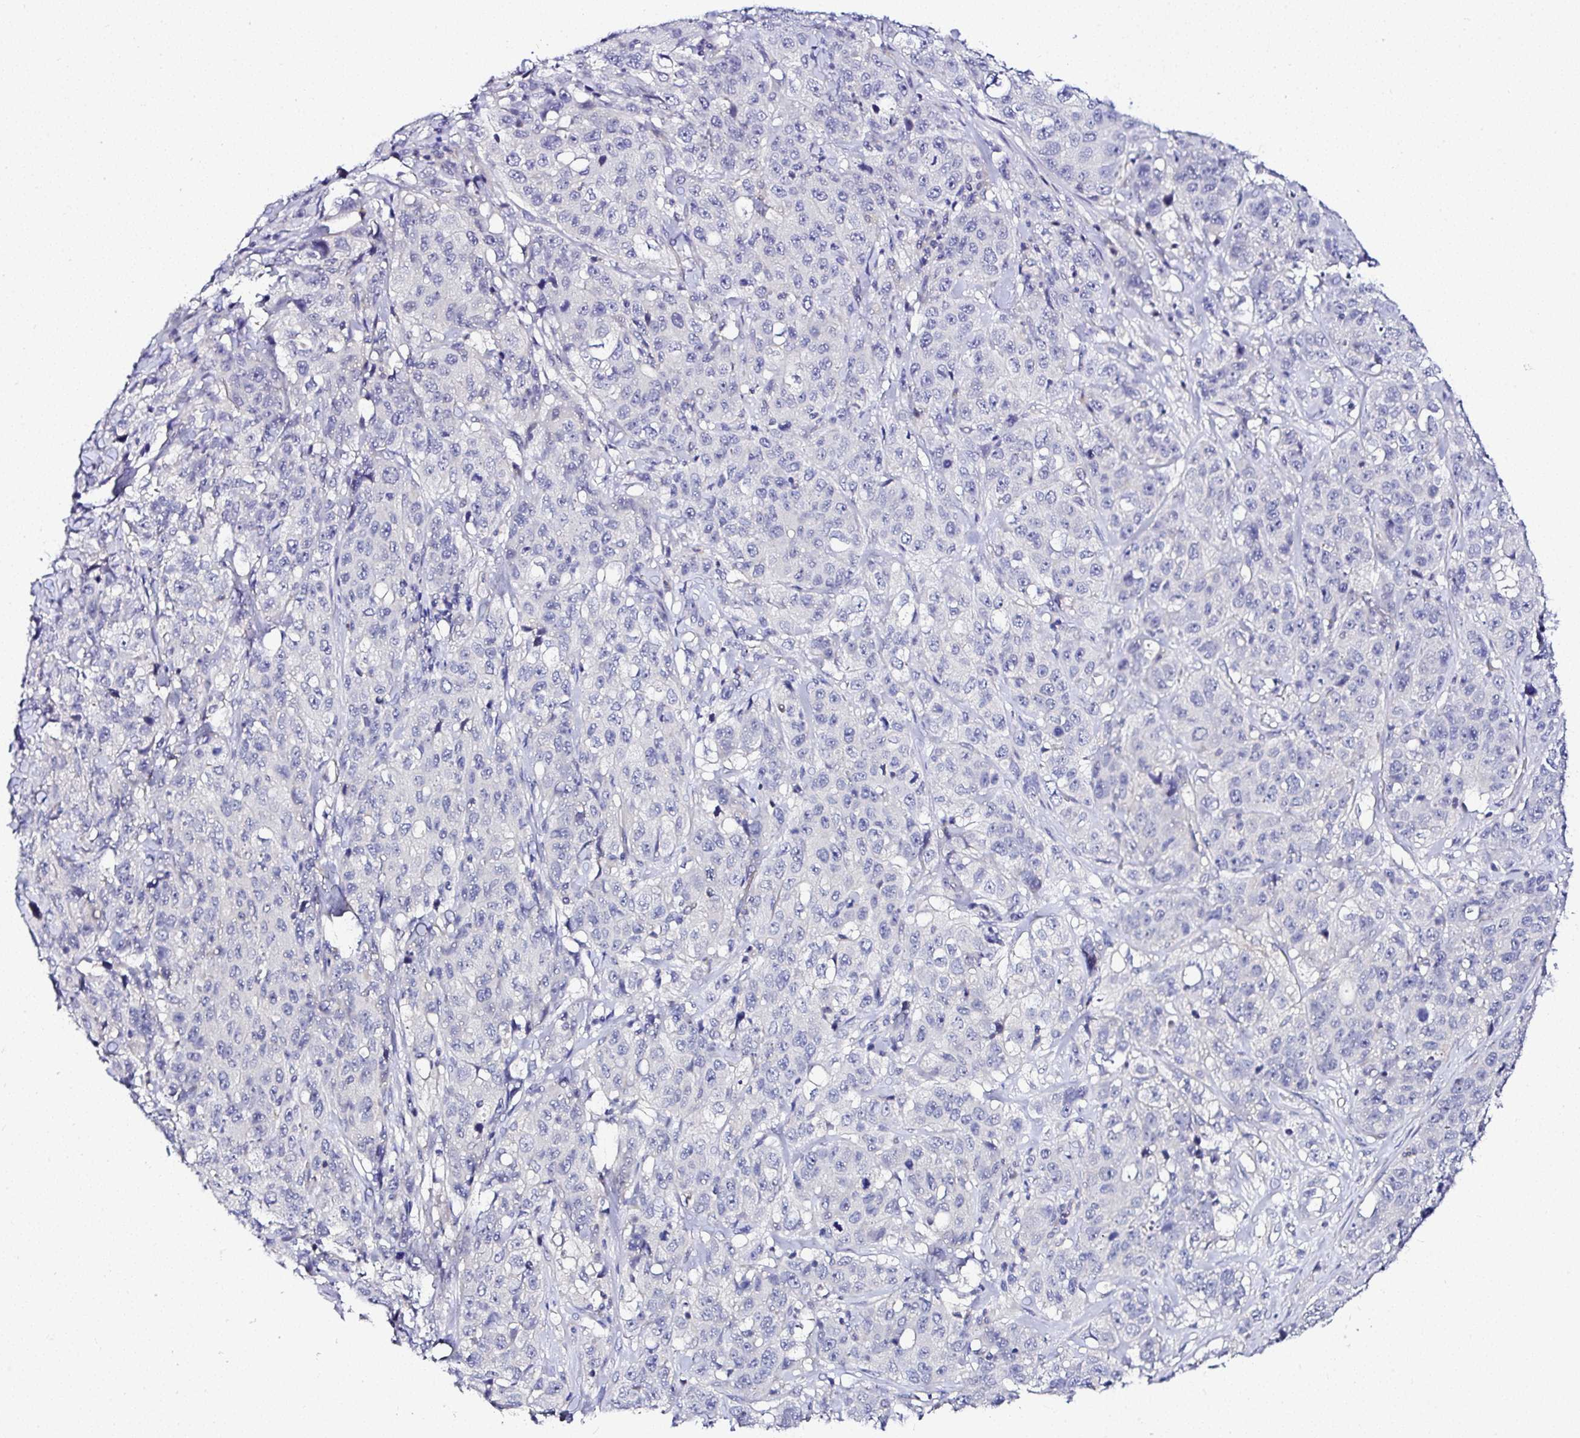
{"staining": {"intensity": "negative", "quantity": "none", "location": "none"}, "tissue": "stomach cancer", "cell_type": "Tumor cells", "image_type": "cancer", "snomed": [{"axis": "morphology", "description": "Adenocarcinoma, NOS"}, {"axis": "topography", "description": "Stomach"}], "caption": "There is no significant expression in tumor cells of stomach cancer.", "gene": "DEPDC5", "patient": {"sex": "male", "age": 48}}